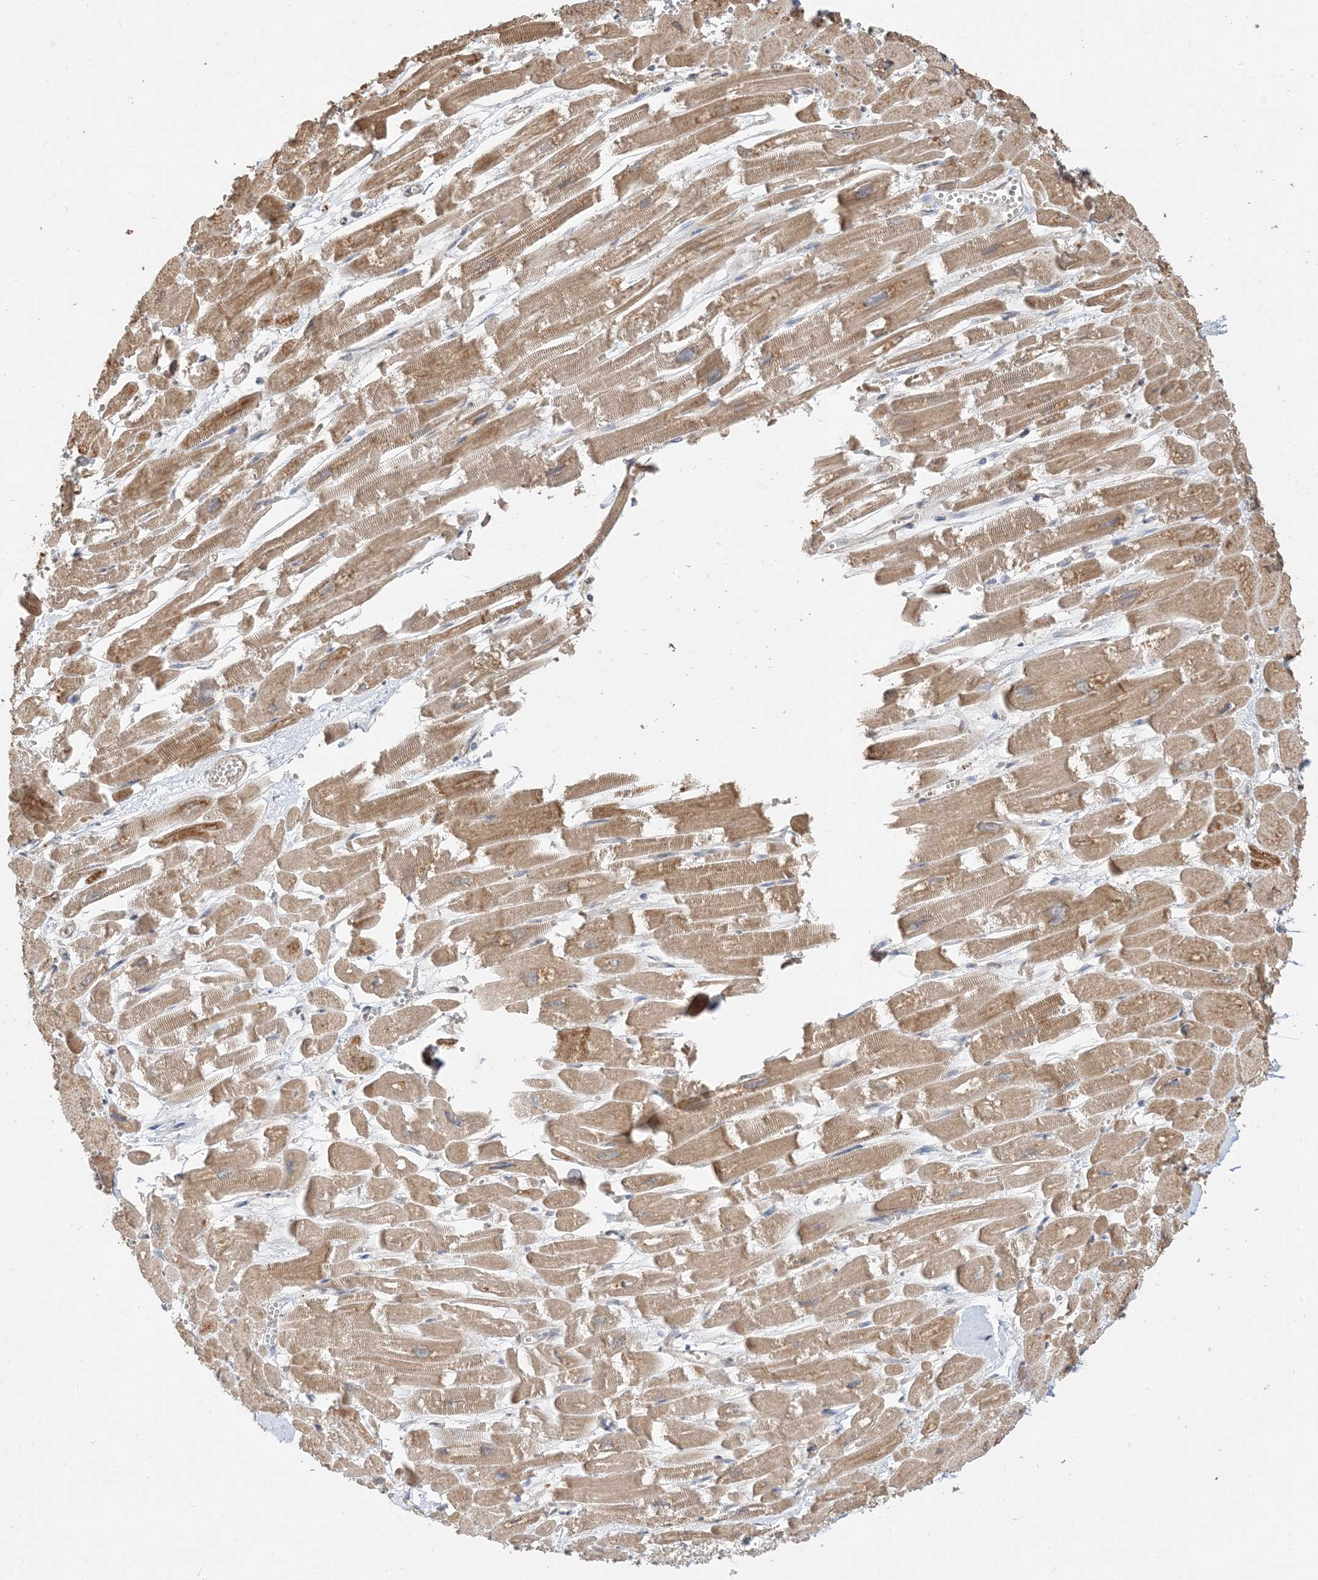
{"staining": {"intensity": "moderate", "quantity": ">75%", "location": "cytoplasmic/membranous"}, "tissue": "heart muscle", "cell_type": "Cardiomyocytes", "image_type": "normal", "snomed": [{"axis": "morphology", "description": "Normal tissue, NOS"}, {"axis": "topography", "description": "Heart"}], "caption": "DAB immunohistochemical staining of unremarkable heart muscle reveals moderate cytoplasmic/membranous protein expression in approximately >75% of cardiomyocytes. Immunohistochemistry (ihc) stains the protein in brown and the nuclei are stained blue.", "gene": "RNF175", "patient": {"sex": "male", "age": 54}}